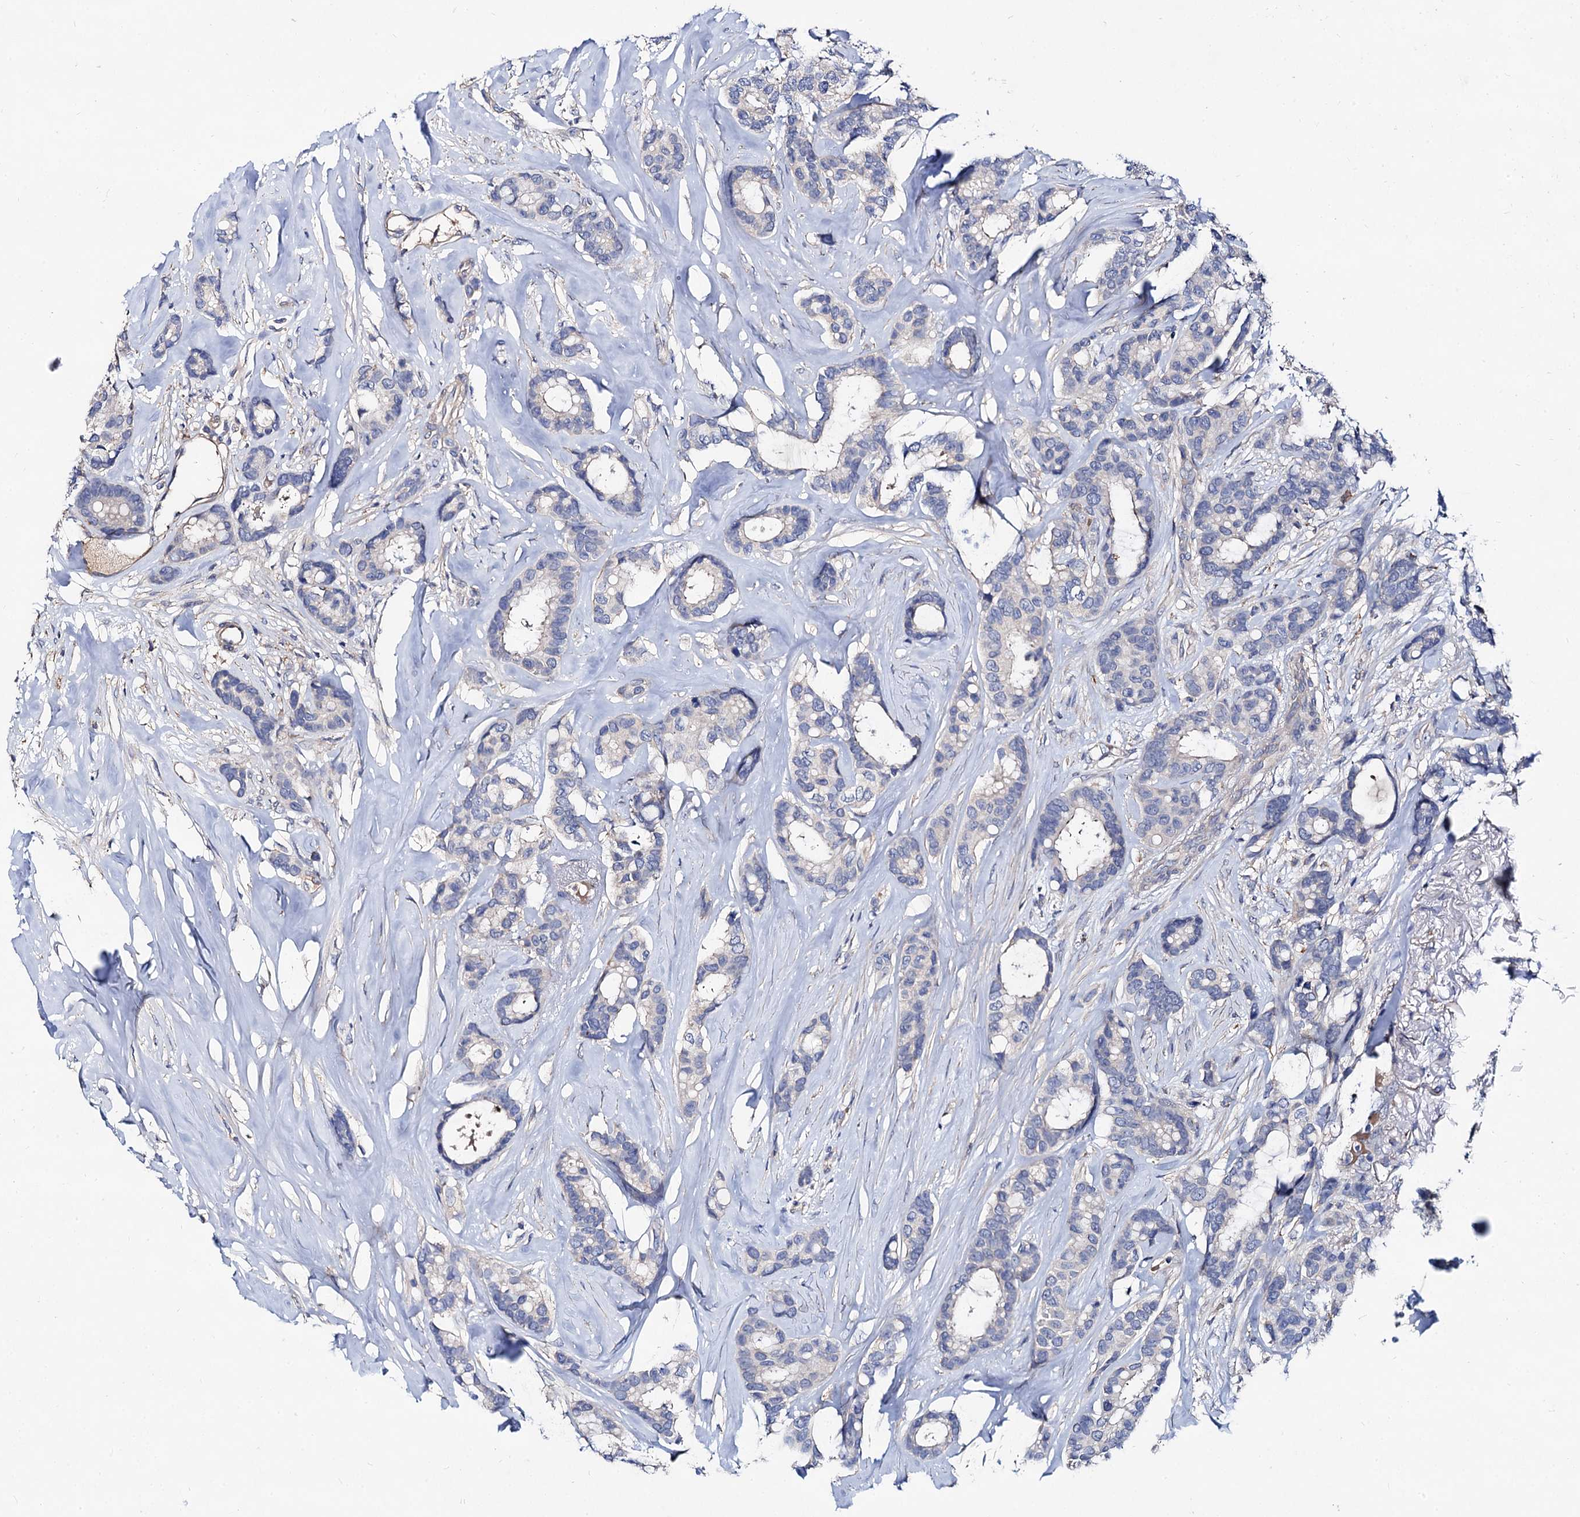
{"staining": {"intensity": "negative", "quantity": "none", "location": "none"}, "tissue": "breast cancer", "cell_type": "Tumor cells", "image_type": "cancer", "snomed": [{"axis": "morphology", "description": "Duct carcinoma"}, {"axis": "topography", "description": "Breast"}], "caption": "Tumor cells show no significant staining in breast infiltrating ductal carcinoma.", "gene": "HVCN1", "patient": {"sex": "female", "age": 87}}